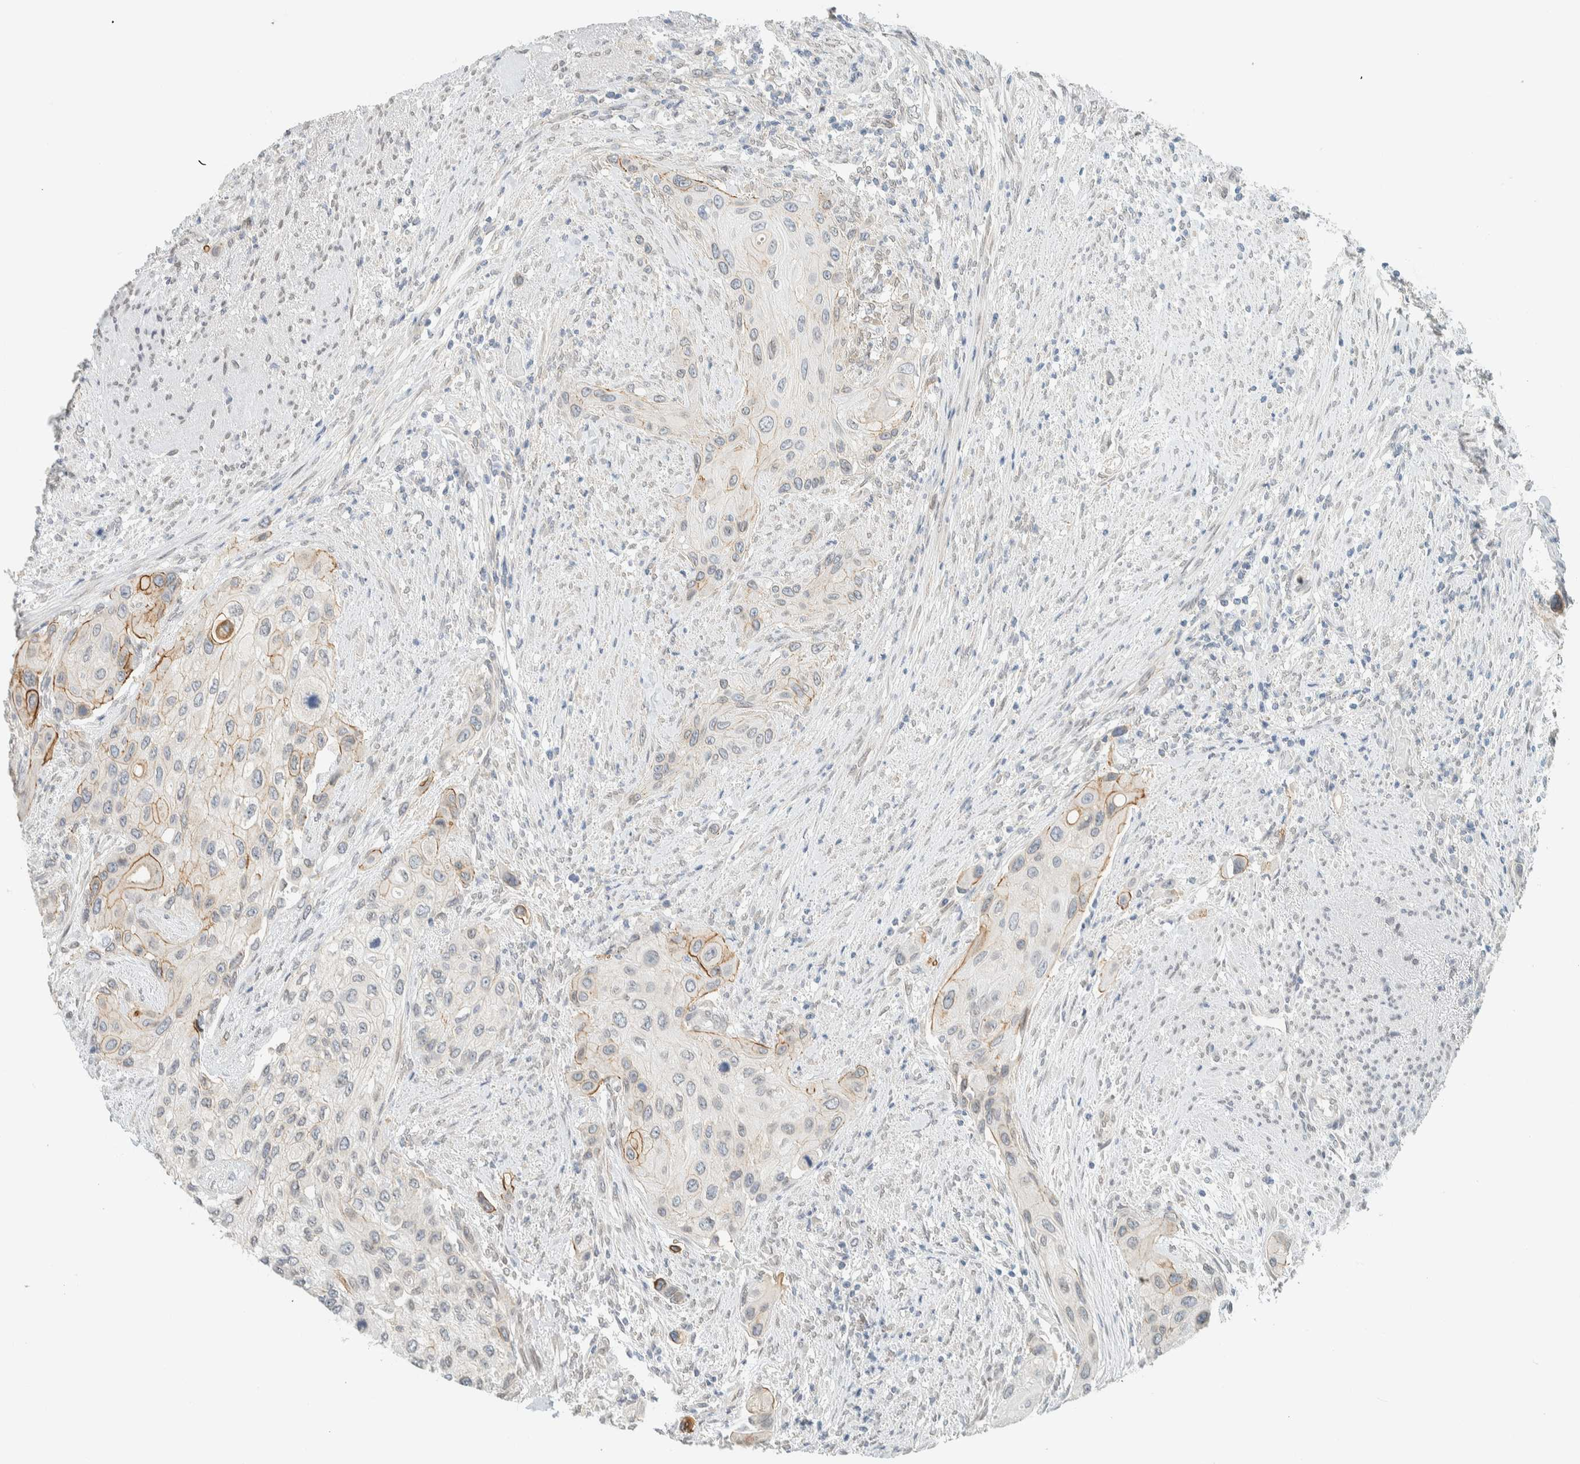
{"staining": {"intensity": "moderate", "quantity": "<25%", "location": "cytoplasmic/membranous"}, "tissue": "urothelial cancer", "cell_type": "Tumor cells", "image_type": "cancer", "snomed": [{"axis": "morphology", "description": "Urothelial carcinoma, High grade"}, {"axis": "topography", "description": "Urinary bladder"}], "caption": "High-power microscopy captured an immunohistochemistry (IHC) histopathology image of high-grade urothelial carcinoma, revealing moderate cytoplasmic/membranous expression in about <25% of tumor cells.", "gene": "C1QTNF12", "patient": {"sex": "female", "age": 56}}